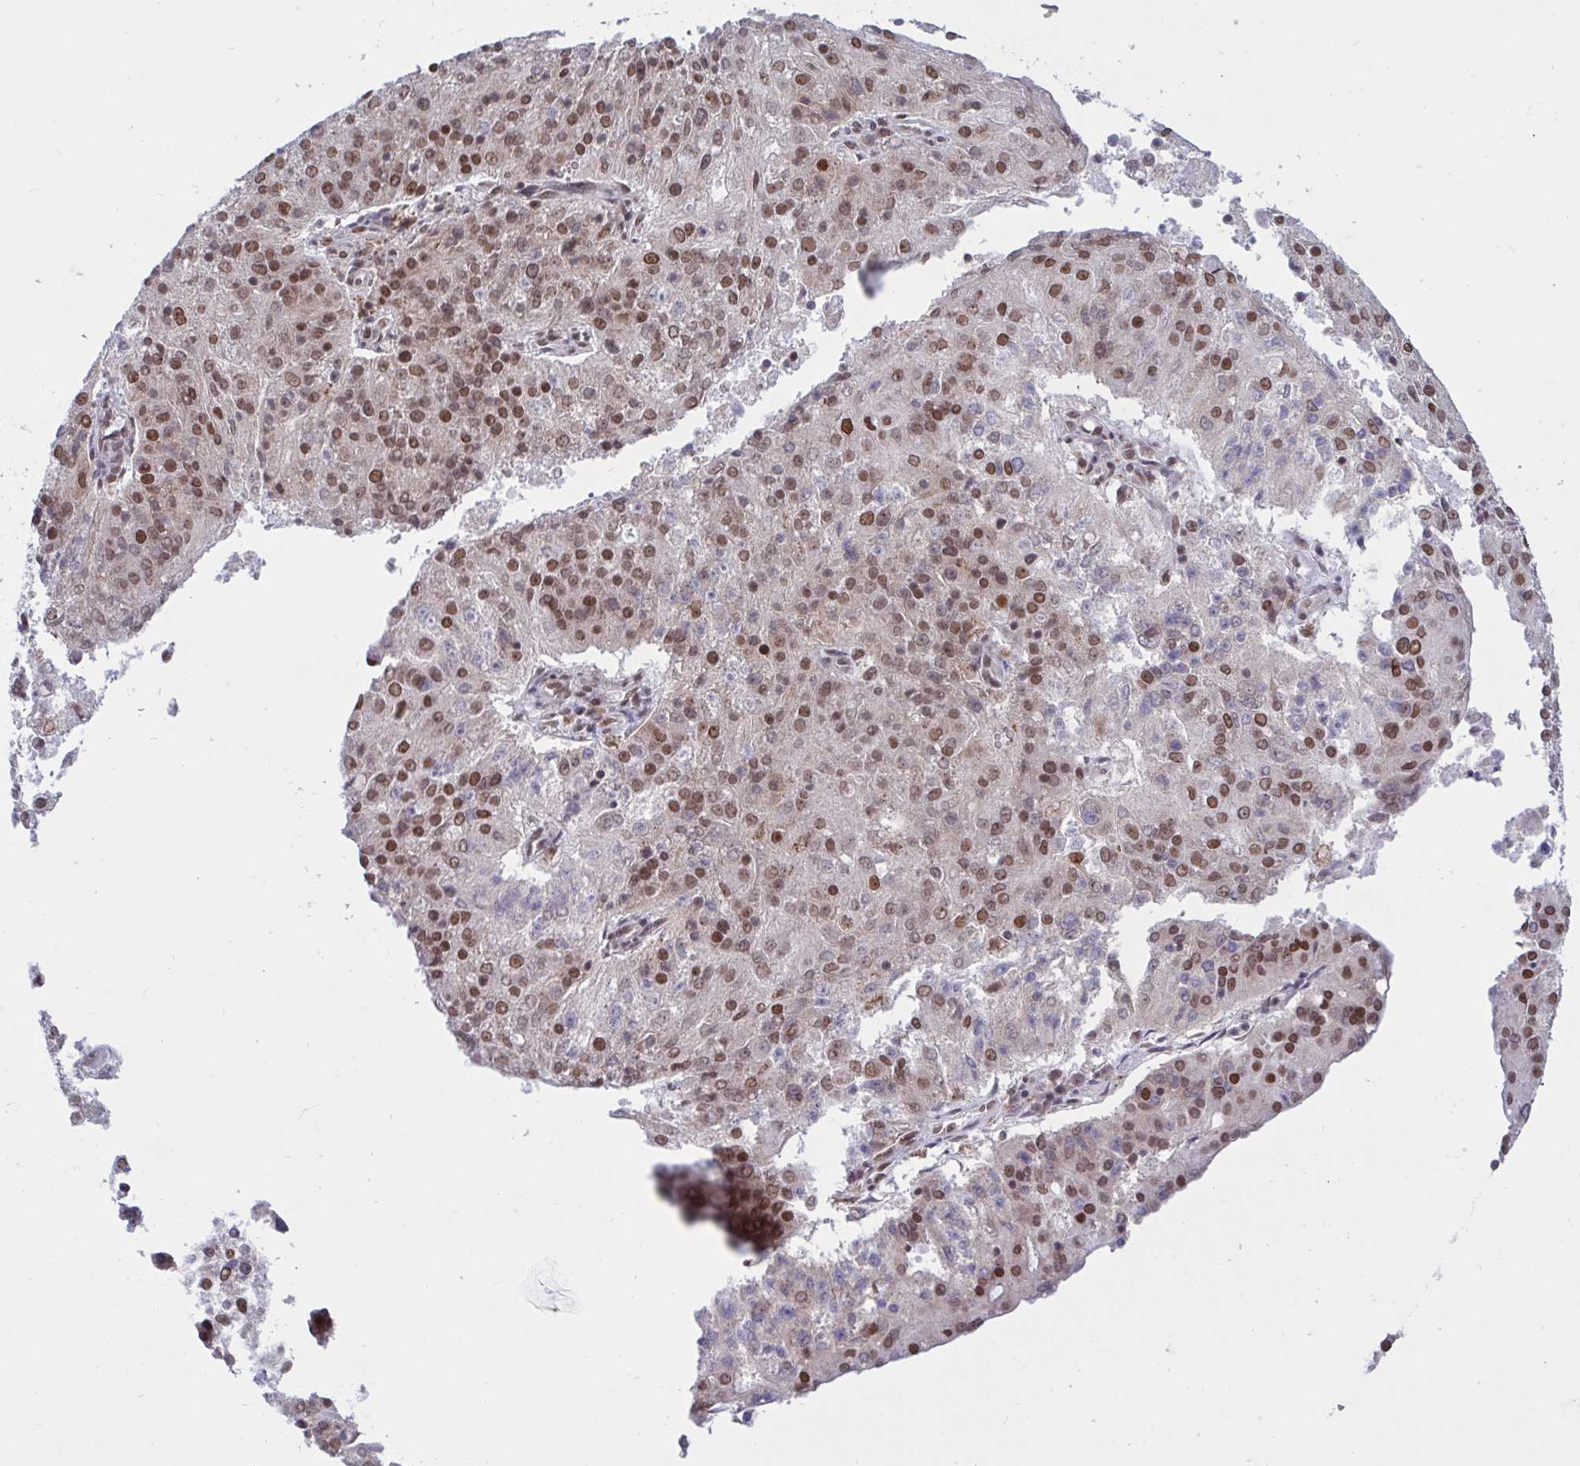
{"staining": {"intensity": "moderate", "quantity": ">75%", "location": "nuclear"}, "tissue": "endometrial cancer", "cell_type": "Tumor cells", "image_type": "cancer", "snomed": [{"axis": "morphology", "description": "Adenocarcinoma, NOS"}, {"axis": "topography", "description": "Endometrium"}], "caption": "Immunohistochemical staining of adenocarcinoma (endometrial) exhibits medium levels of moderate nuclear expression in approximately >75% of tumor cells.", "gene": "PHF10", "patient": {"sex": "female", "age": 82}}